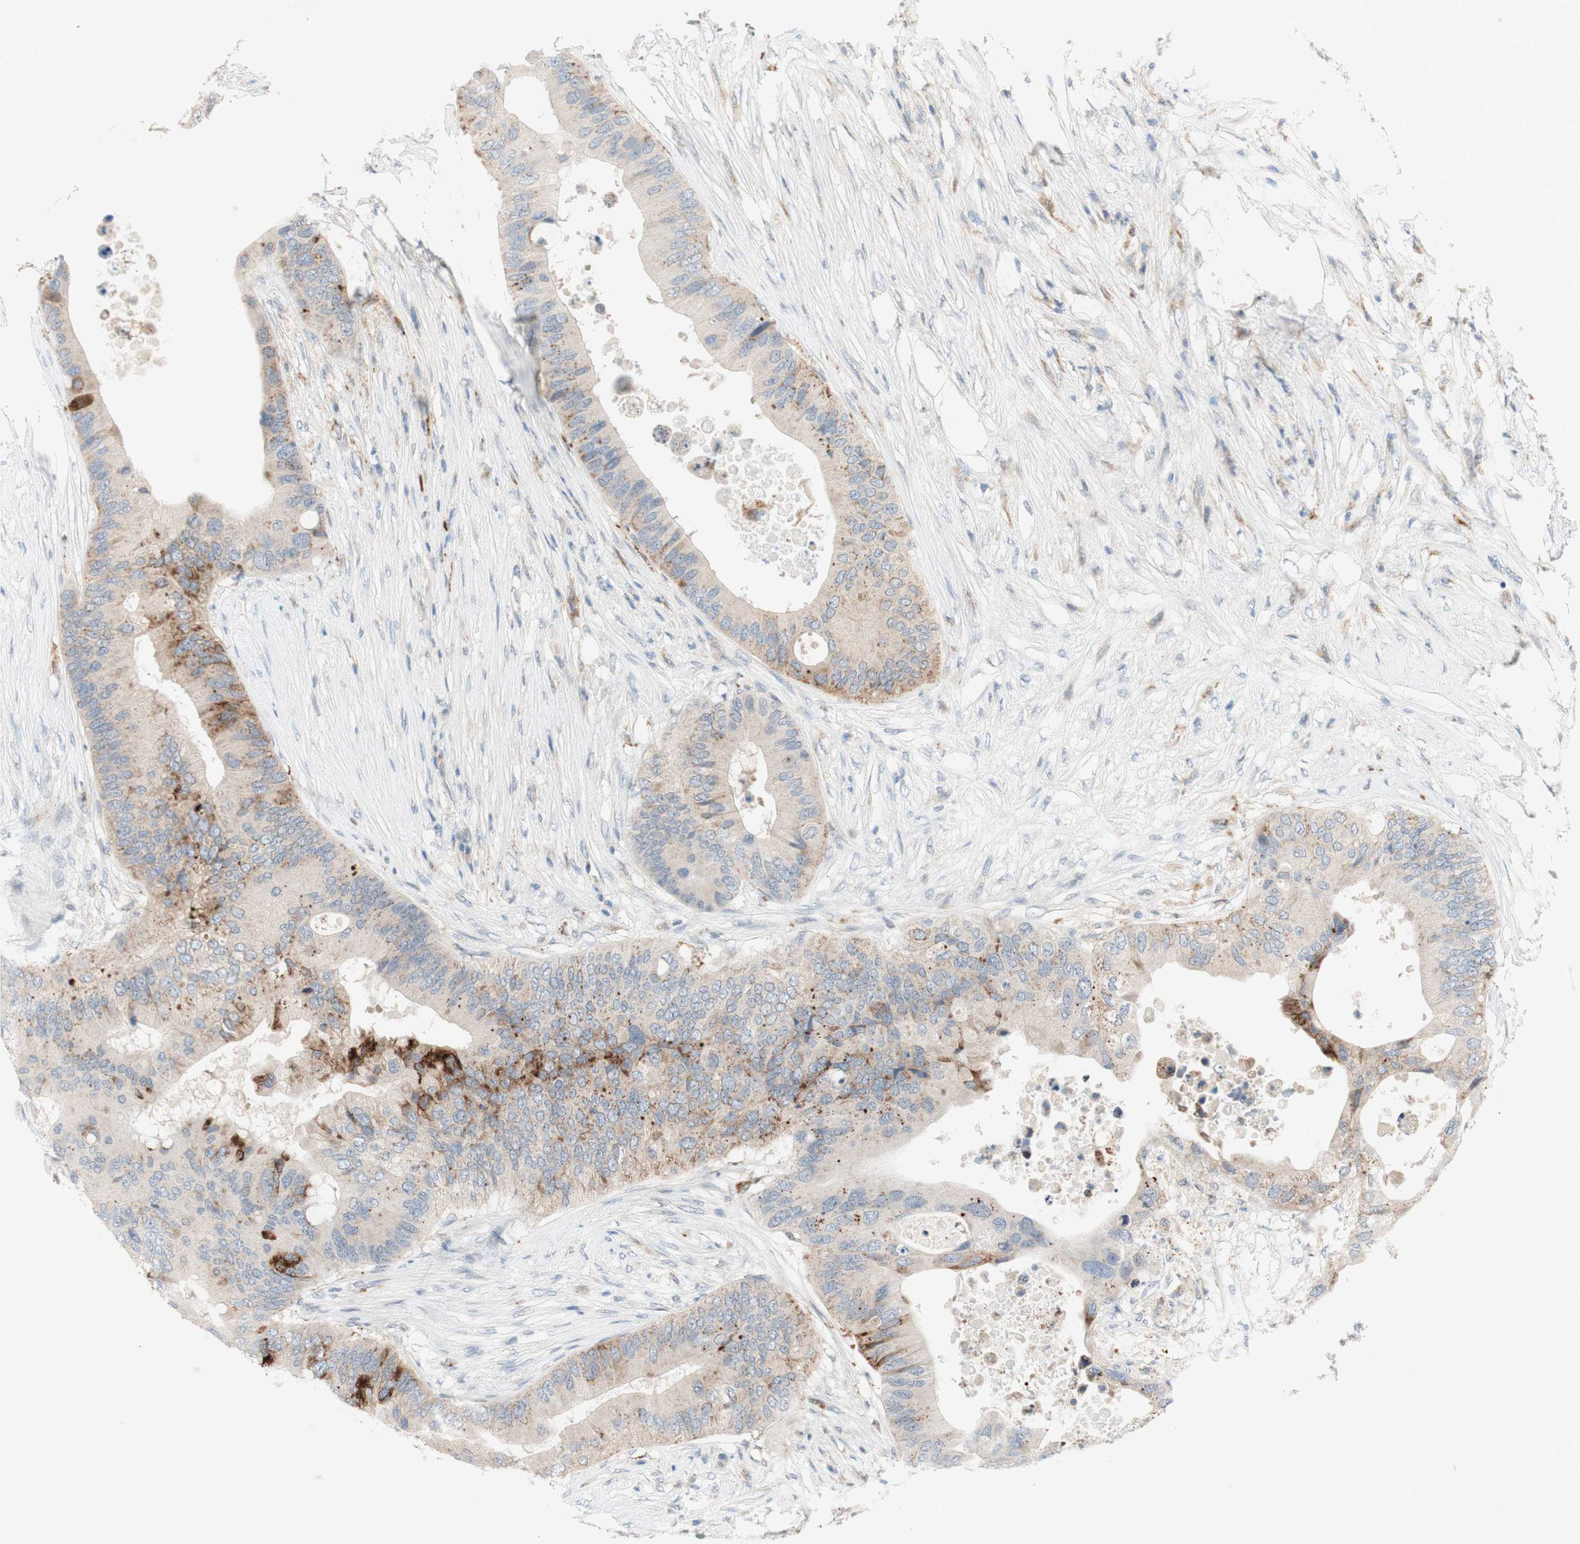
{"staining": {"intensity": "moderate", "quantity": "<25%", "location": "cytoplasmic/membranous"}, "tissue": "colorectal cancer", "cell_type": "Tumor cells", "image_type": "cancer", "snomed": [{"axis": "morphology", "description": "Adenocarcinoma, NOS"}, {"axis": "topography", "description": "Colon"}], "caption": "Immunohistochemistry (IHC) of human colorectal adenocarcinoma reveals low levels of moderate cytoplasmic/membranous staining in about <25% of tumor cells. (IHC, brightfield microscopy, high magnification).", "gene": "GAPT", "patient": {"sex": "male", "age": 71}}